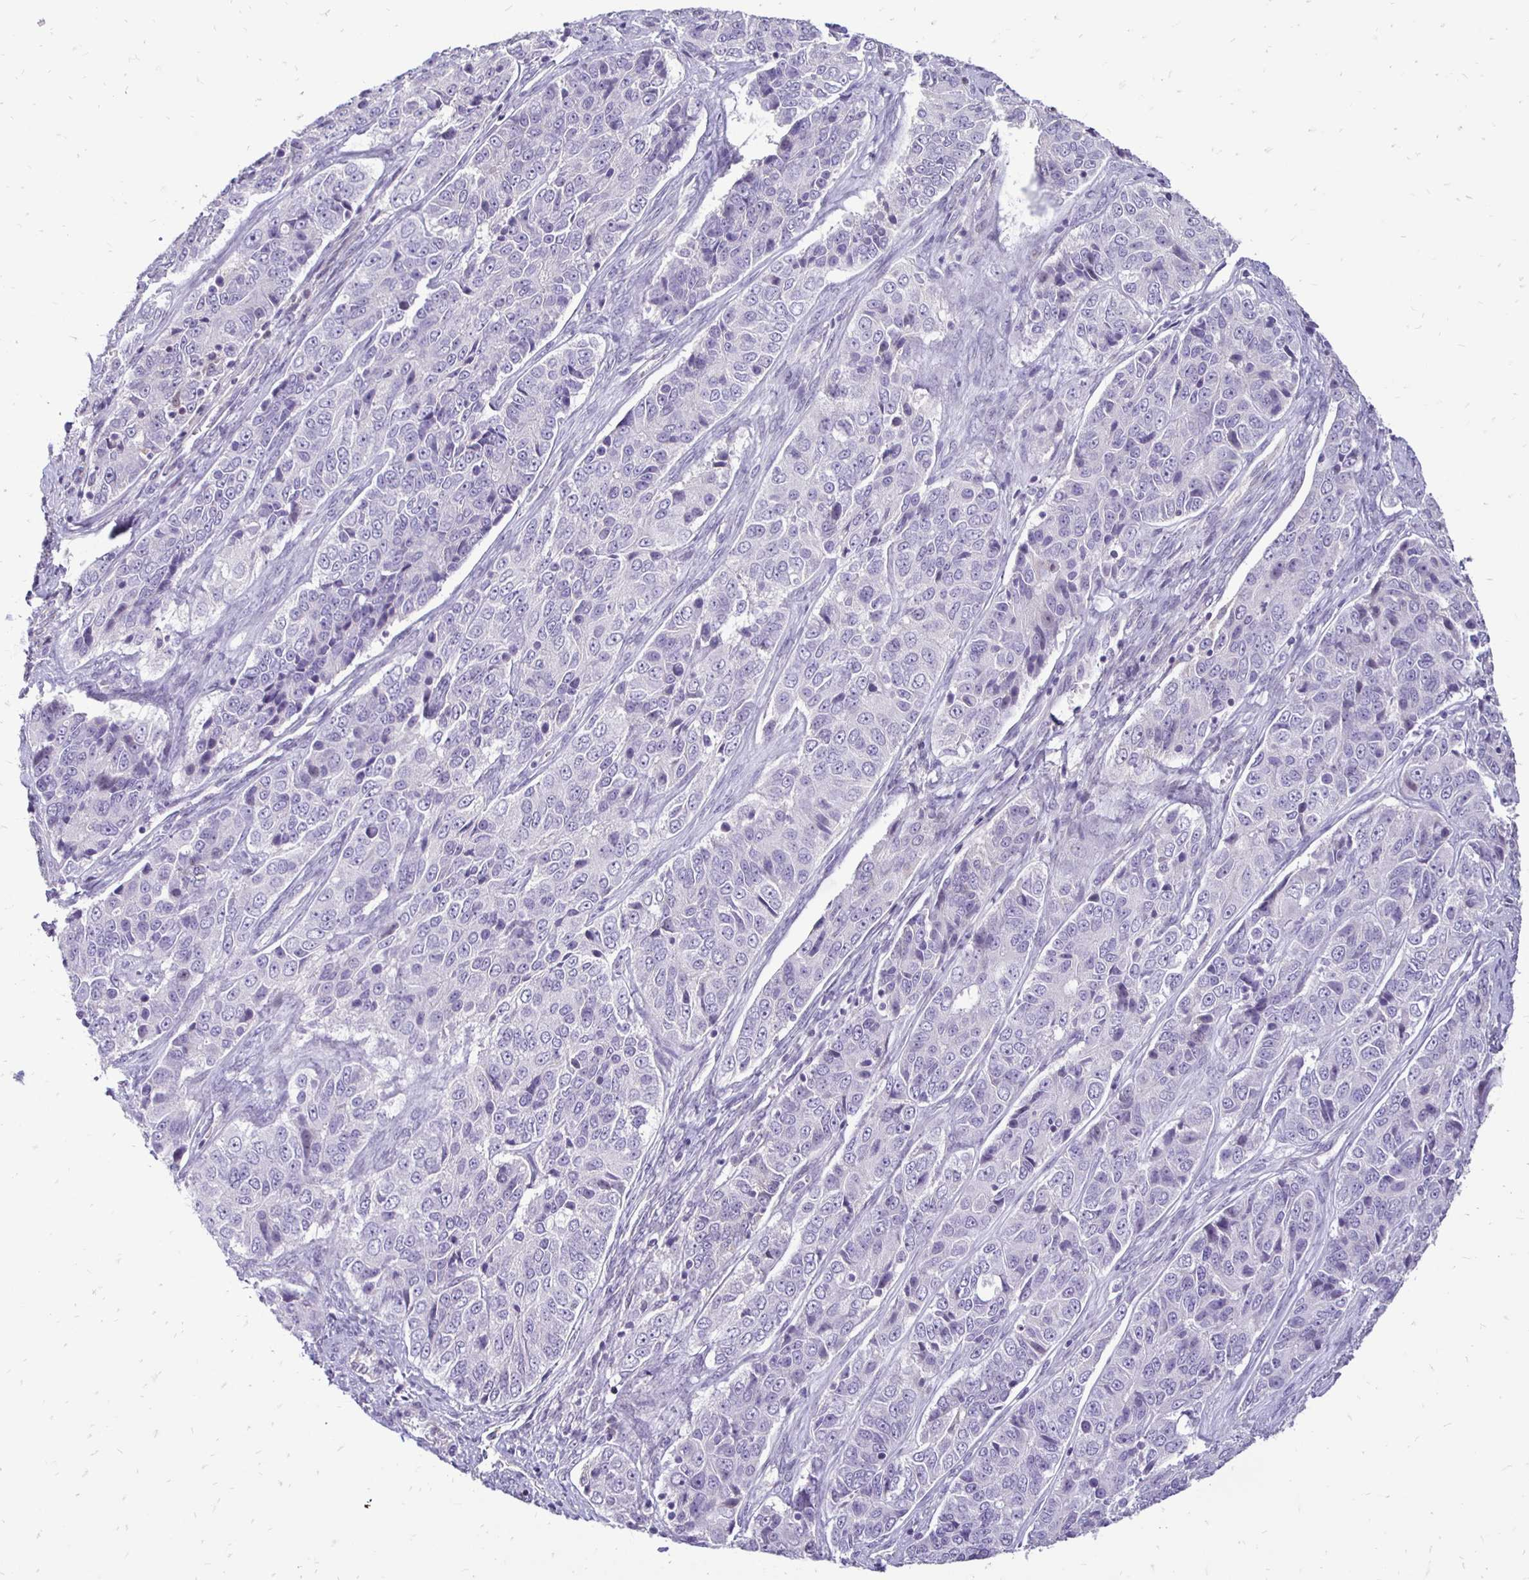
{"staining": {"intensity": "negative", "quantity": "none", "location": "none"}, "tissue": "ovarian cancer", "cell_type": "Tumor cells", "image_type": "cancer", "snomed": [{"axis": "morphology", "description": "Carcinoma, endometroid"}, {"axis": "topography", "description": "Ovary"}], "caption": "A photomicrograph of endometroid carcinoma (ovarian) stained for a protein displays no brown staining in tumor cells. The staining is performed using DAB brown chromogen with nuclei counter-stained in using hematoxylin.", "gene": "GAS2", "patient": {"sex": "female", "age": 51}}